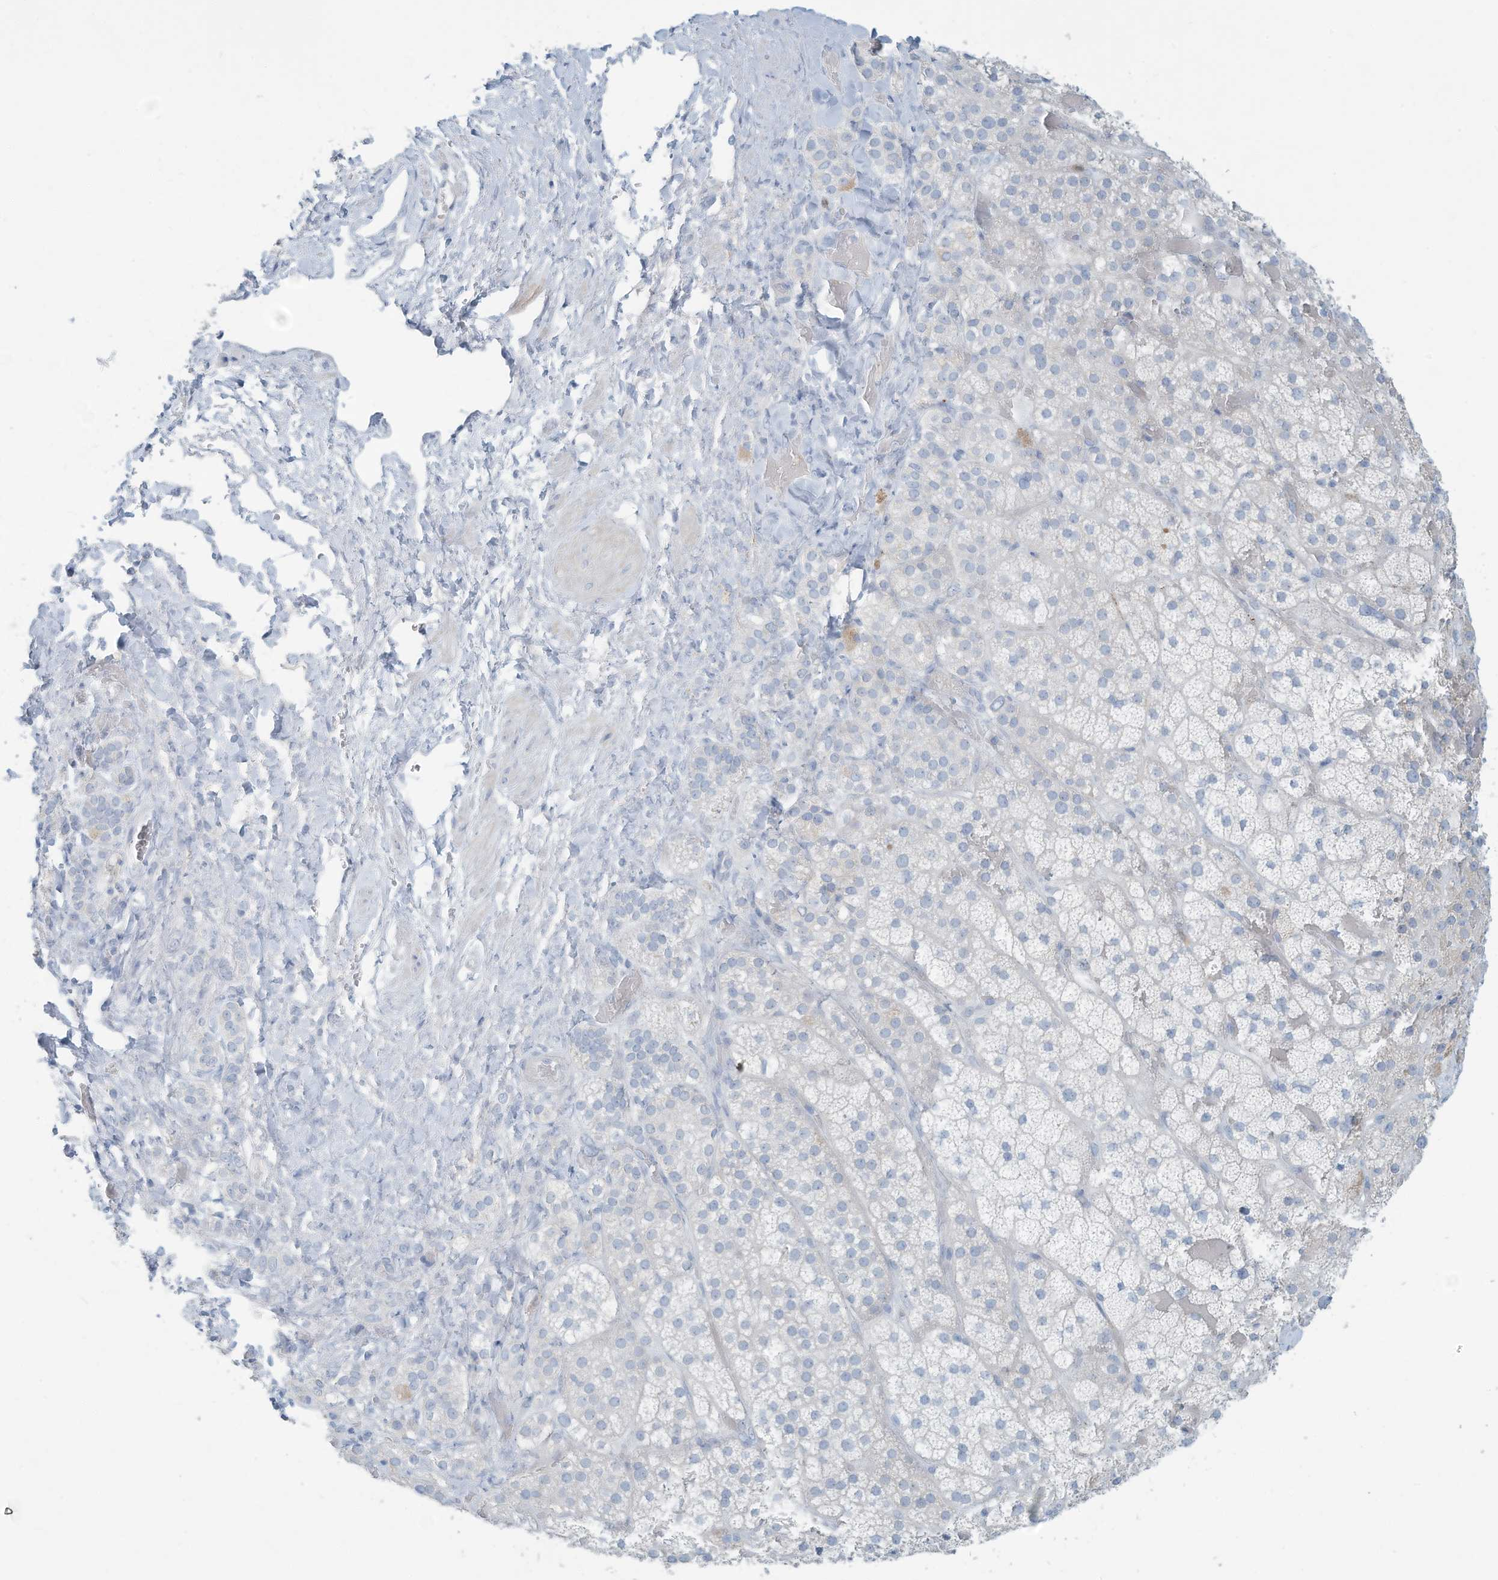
{"staining": {"intensity": "moderate", "quantity": "<25%", "location": "cytoplasmic/membranous"}, "tissue": "adrenal gland", "cell_type": "Glandular cells", "image_type": "normal", "snomed": [{"axis": "morphology", "description": "Normal tissue, NOS"}, {"axis": "topography", "description": "Adrenal gland"}], "caption": "Protein expression analysis of benign adrenal gland reveals moderate cytoplasmic/membranous staining in approximately <25% of glandular cells.", "gene": "ERI2", "patient": {"sex": "male", "age": 57}}